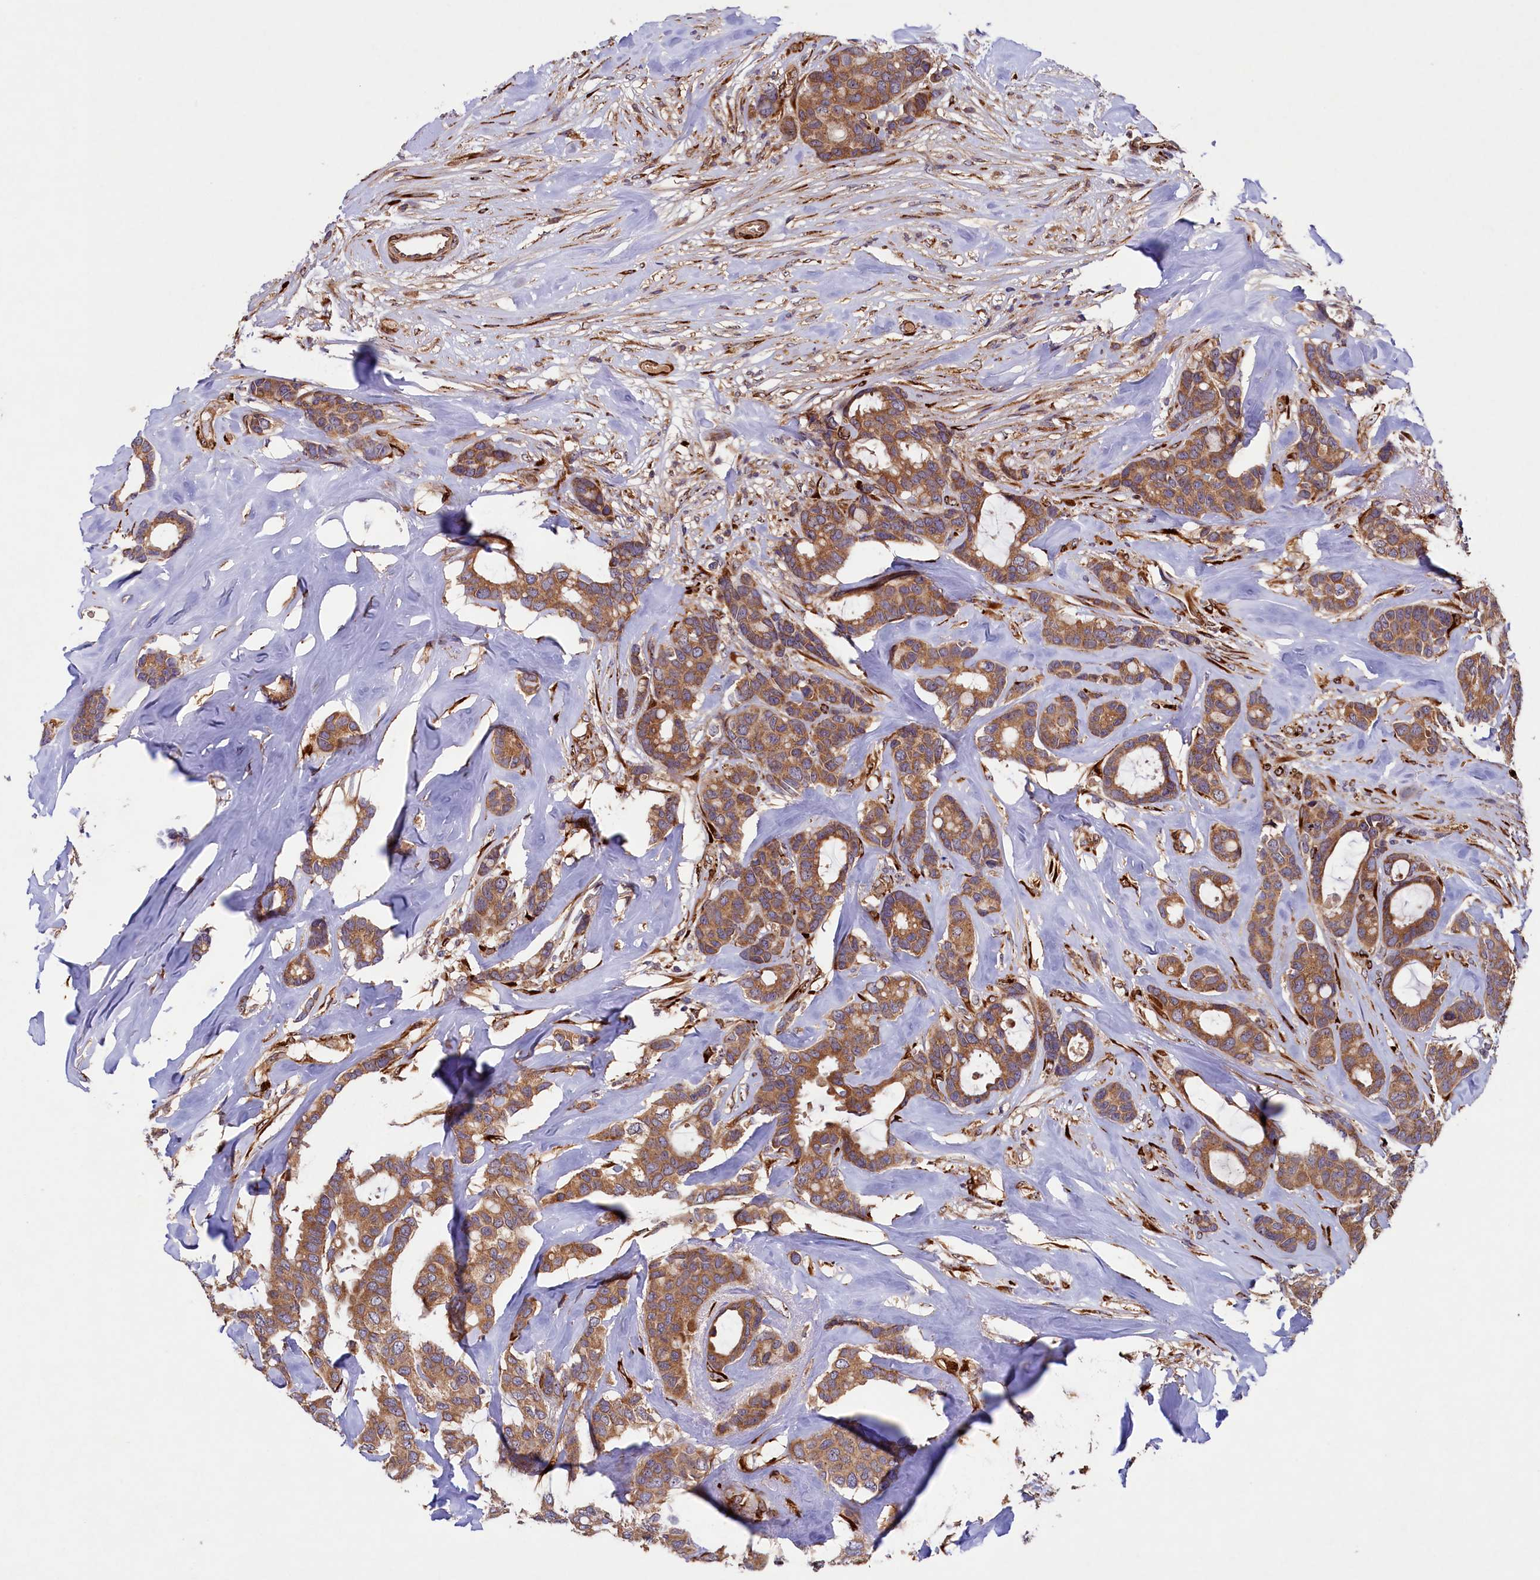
{"staining": {"intensity": "moderate", "quantity": ">75%", "location": "cytoplasmic/membranous"}, "tissue": "breast cancer", "cell_type": "Tumor cells", "image_type": "cancer", "snomed": [{"axis": "morphology", "description": "Duct carcinoma"}, {"axis": "topography", "description": "Breast"}], "caption": "The image demonstrates a brown stain indicating the presence of a protein in the cytoplasmic/membranous of tumor cells in breast cancer (invasive ductal carcinoma).", "gene": "ARRDC4", "patient": {"sex": "female", "age": 87}}